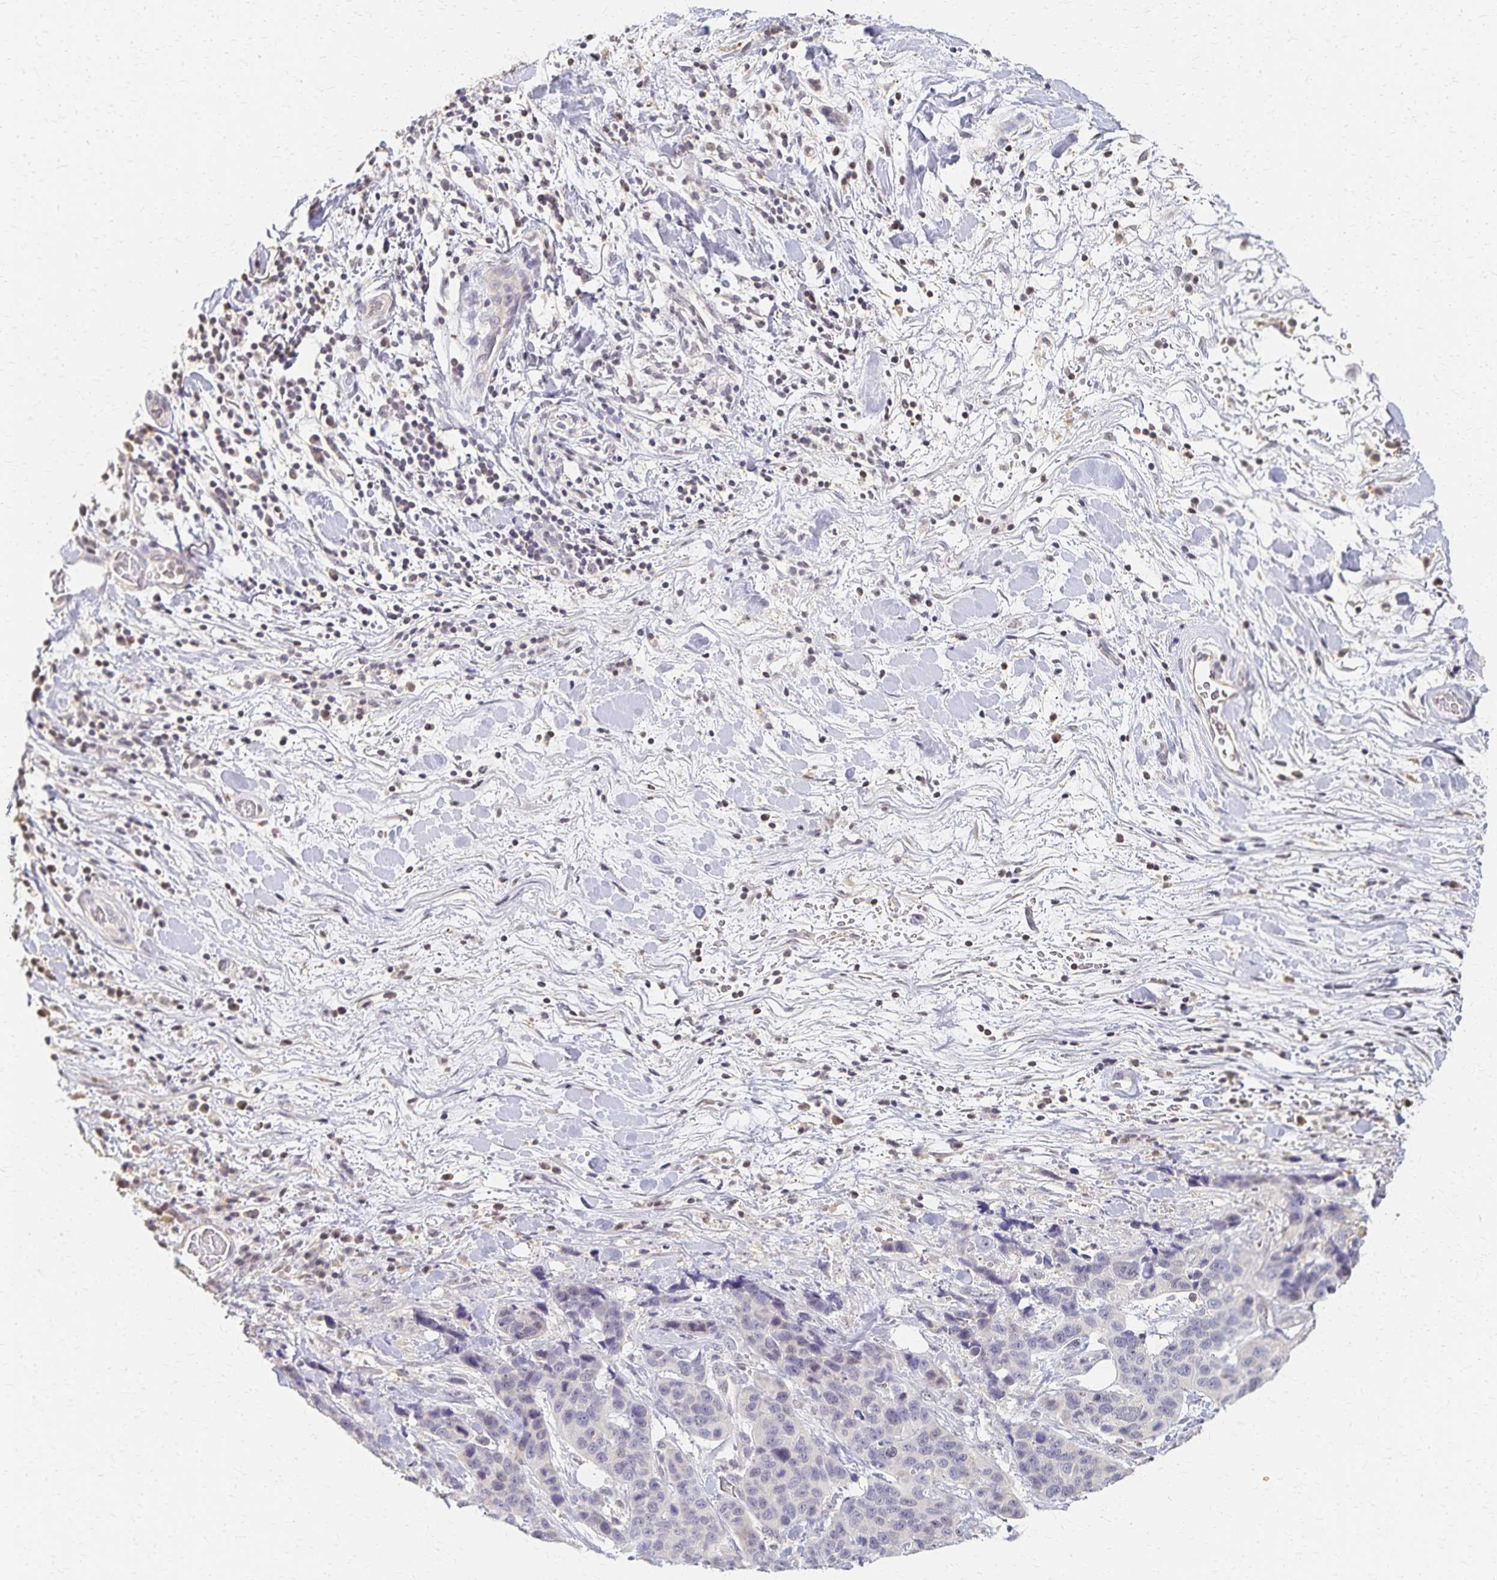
{"staining": {"intensity": "negative", "quantity": "none", "location": "none"}, "tissue": "lung cancer", "cell_type": "Tumor cells", "image_type": "cancer", "snomed": [{"axis": "morphology", "description": "Squamous cell carcinoma, NOS"}, {"axis": "topography", "description": "Lung"}], "caption": "Tumor cells show no significant protein staining in lung squamous cell carcinoma.", "gene": "AZGP1", "patient": {"sex": "male", "age": 62}}